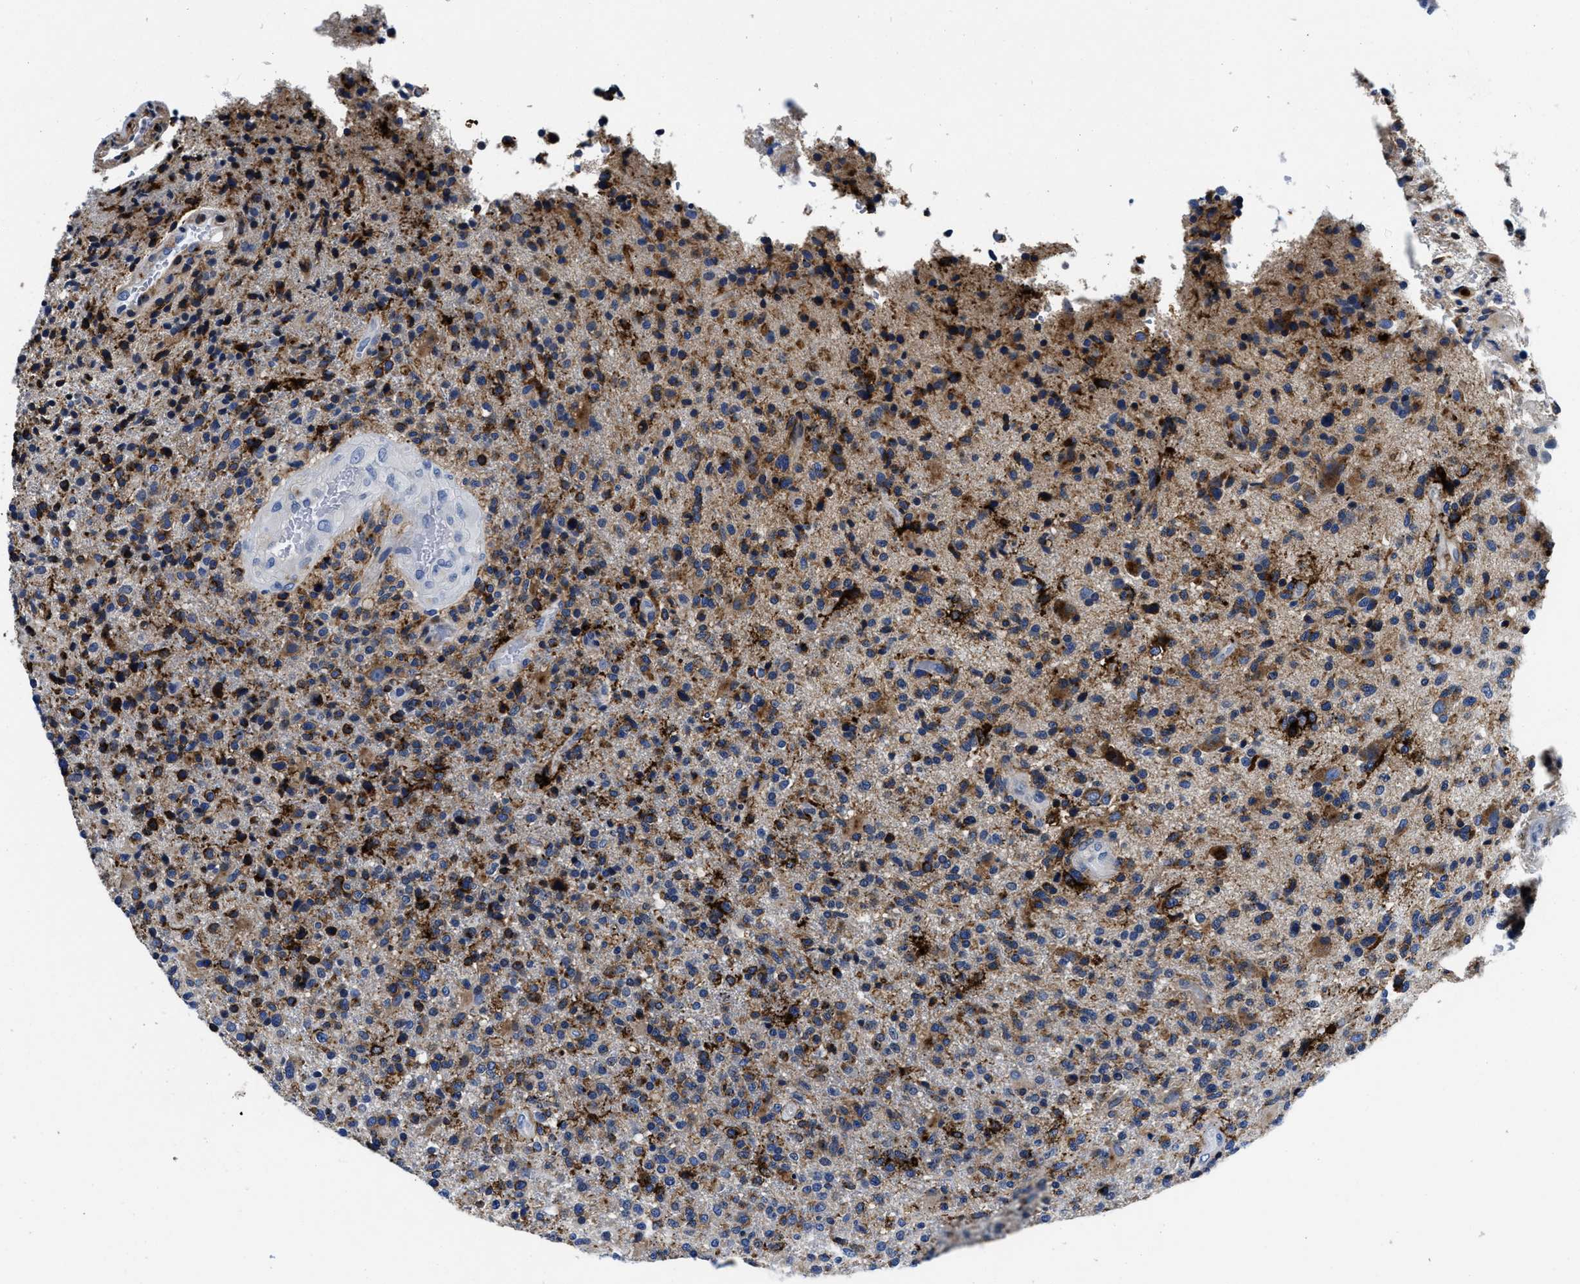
{"staining": {"intensity": "strong", "quantity": "25%-75%", "location": "cytoplasmic/membranous"}, "tissue": "glioma", "cell_type": "Tumor cells", "image_type": "cancer", "snomed": [{"axis": "morphology", "description": "Glioma, malignant, High grade"}, {"axis": "topography", "description": "Brain"}], "caption": "Protein analysis of glioma tissue demonstrates strong cytoplasmic/membranous expression in approximately 25%-75% of tumor cells.", "gene": "SLC35F1", "patient": {"sex": "male", "age": 72}}